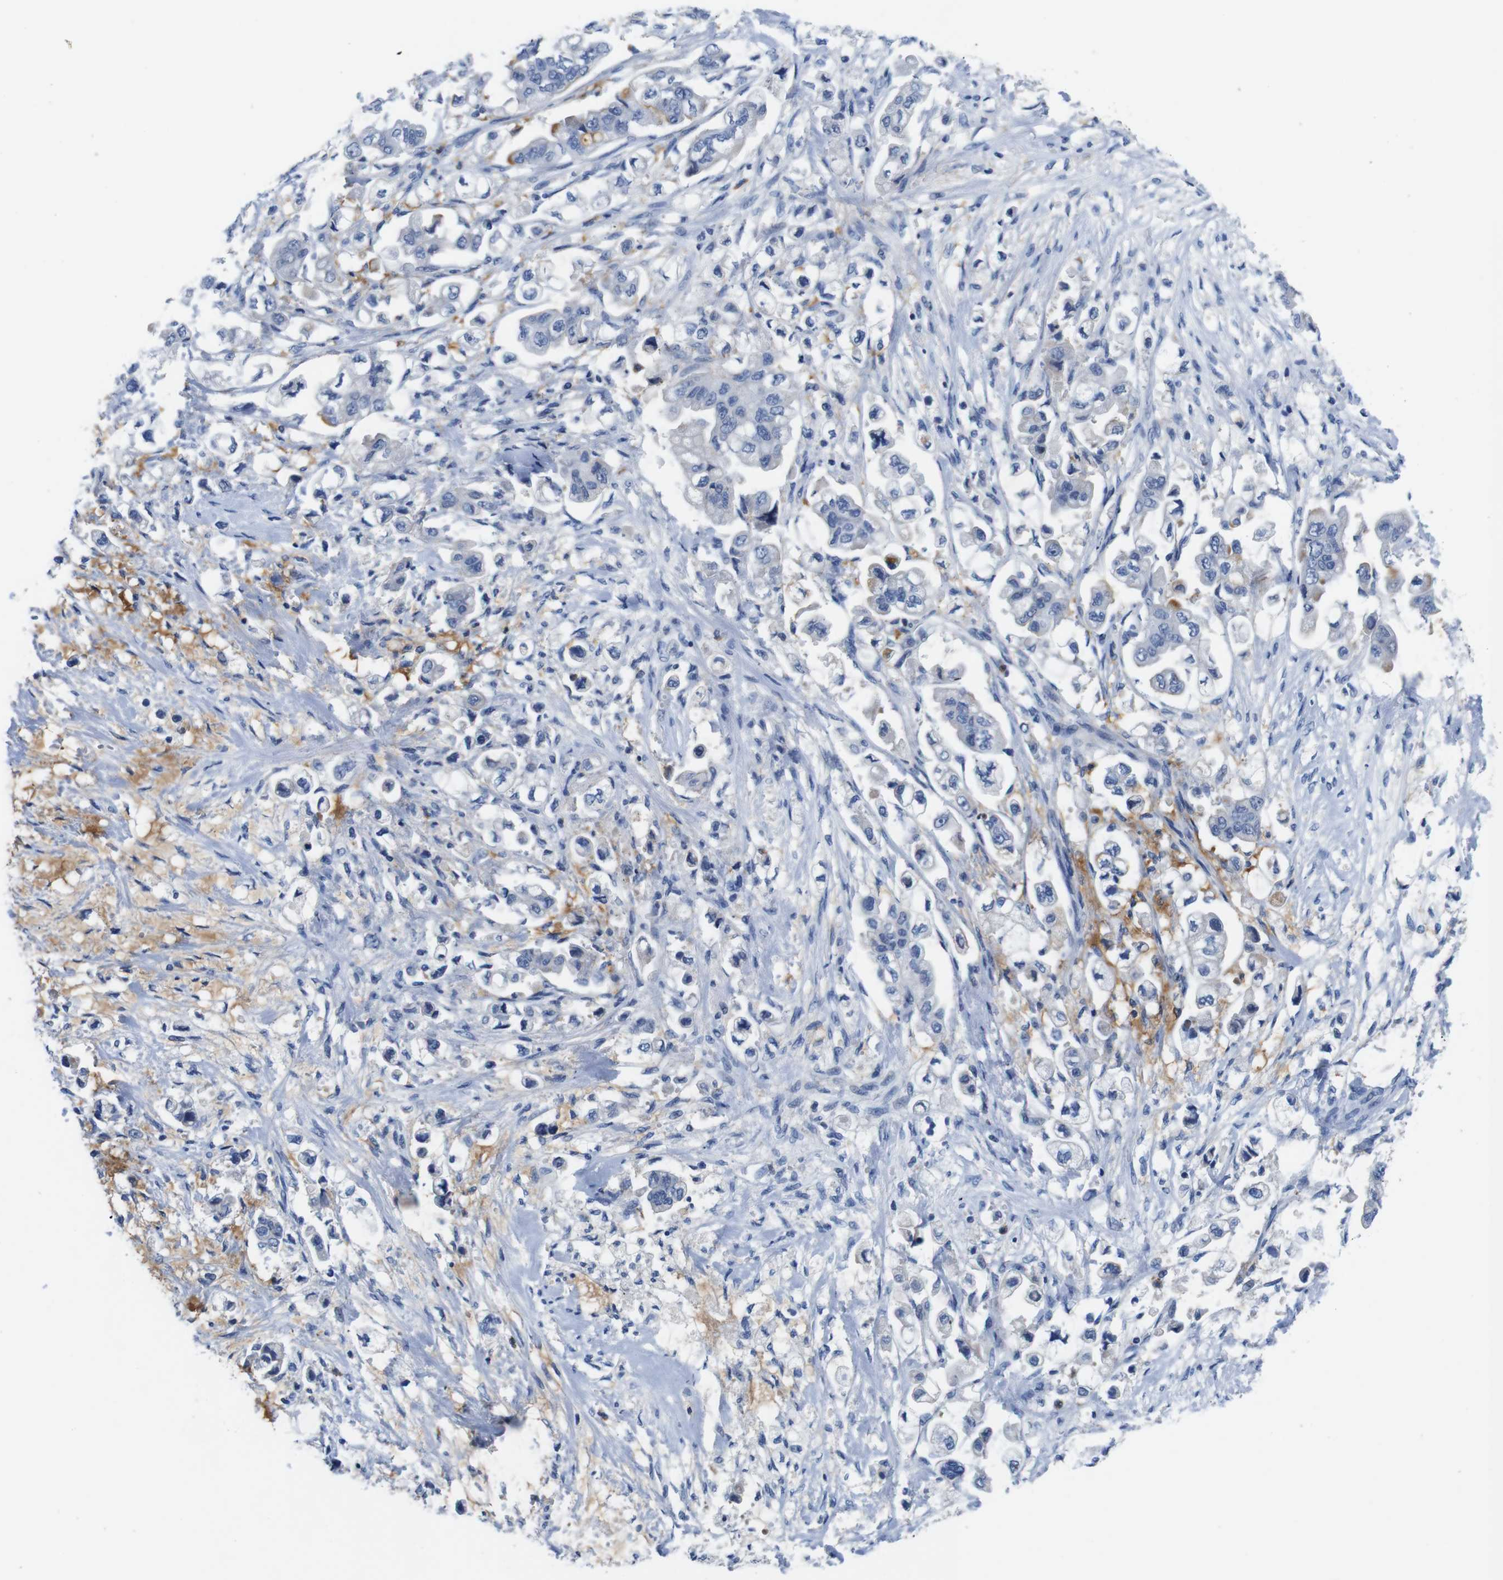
{"staining": {"intensity": "negative", "quantity": "none", "location": "none"}, "tissue": "stomach cancer", "cell_type": "Tumor cells", "image_type": "cancer", "snomed": [{"axis": "morphology", "description": "Adenocarcinoma, NOS"}, {"axis": "topography", "description": "Stomach"}], "caption": "Stomach cancer stained for a protein using immunohistochemistry demonstrates no positivity tumor cells.", "gene": "C1RL", "patient": {"sex": "male", "age": 62}}